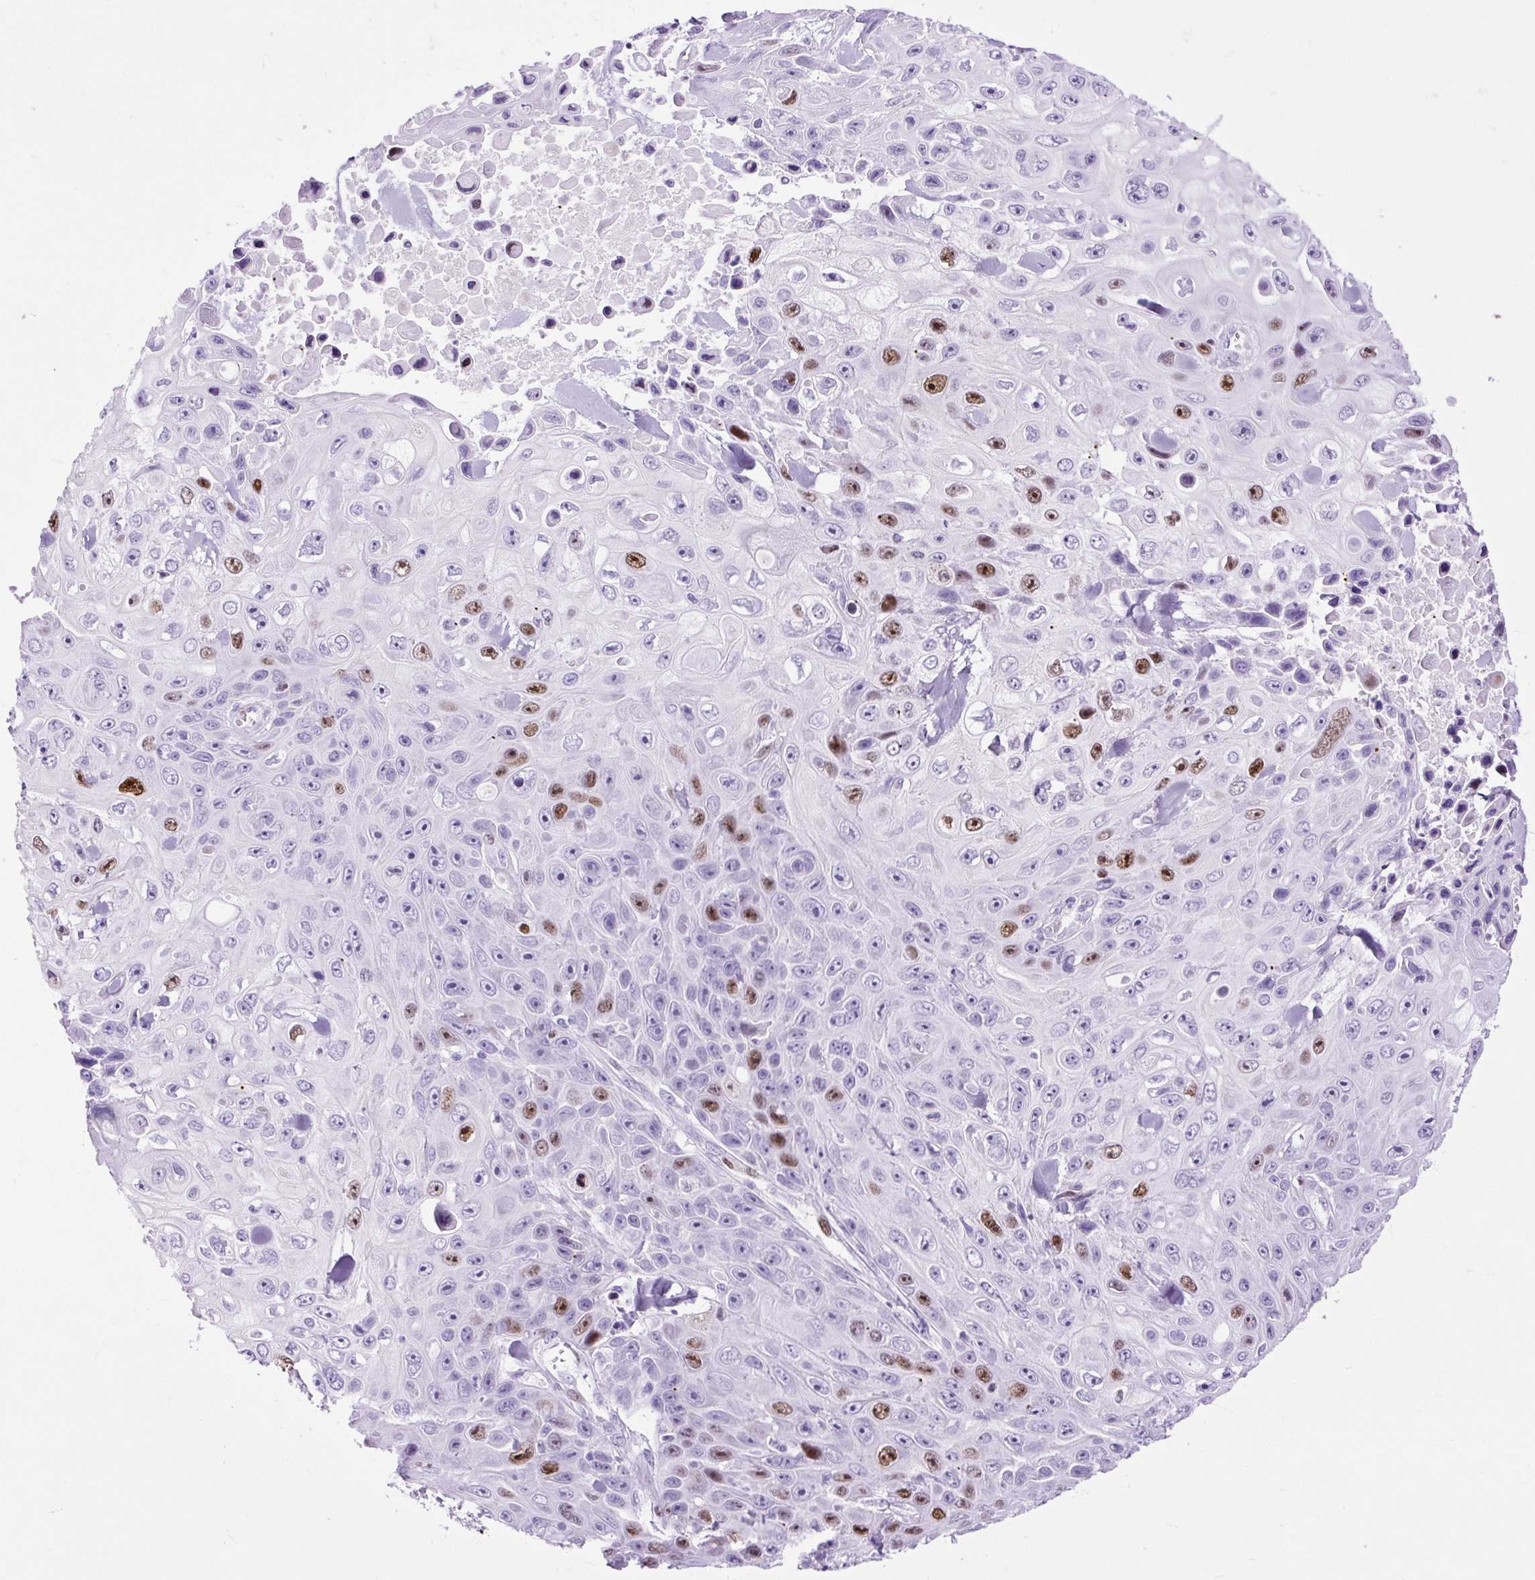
{"staining": {"intensity": "strong", "quantity": "<25%", "location": "nuclear"}, "tissue": "skin cancer", "cell_type": "Tumor cells", "image_type": "cancer", "snomed": [{"axis": "morphology", "description": "Squamous cell carcinoma, NOS"}, {"axis": "topography", "description": "Skin"}], "caption": "IHC (DAB (3,3'-diaminobenzidine)) staining of human skin cancer (squamous cell carcinoma) displays strong nuclear protein positivity in approximately <25% of tumor cells.", "gene": "RACGAP1", "patient": {"sex": "male", "age": 82}}